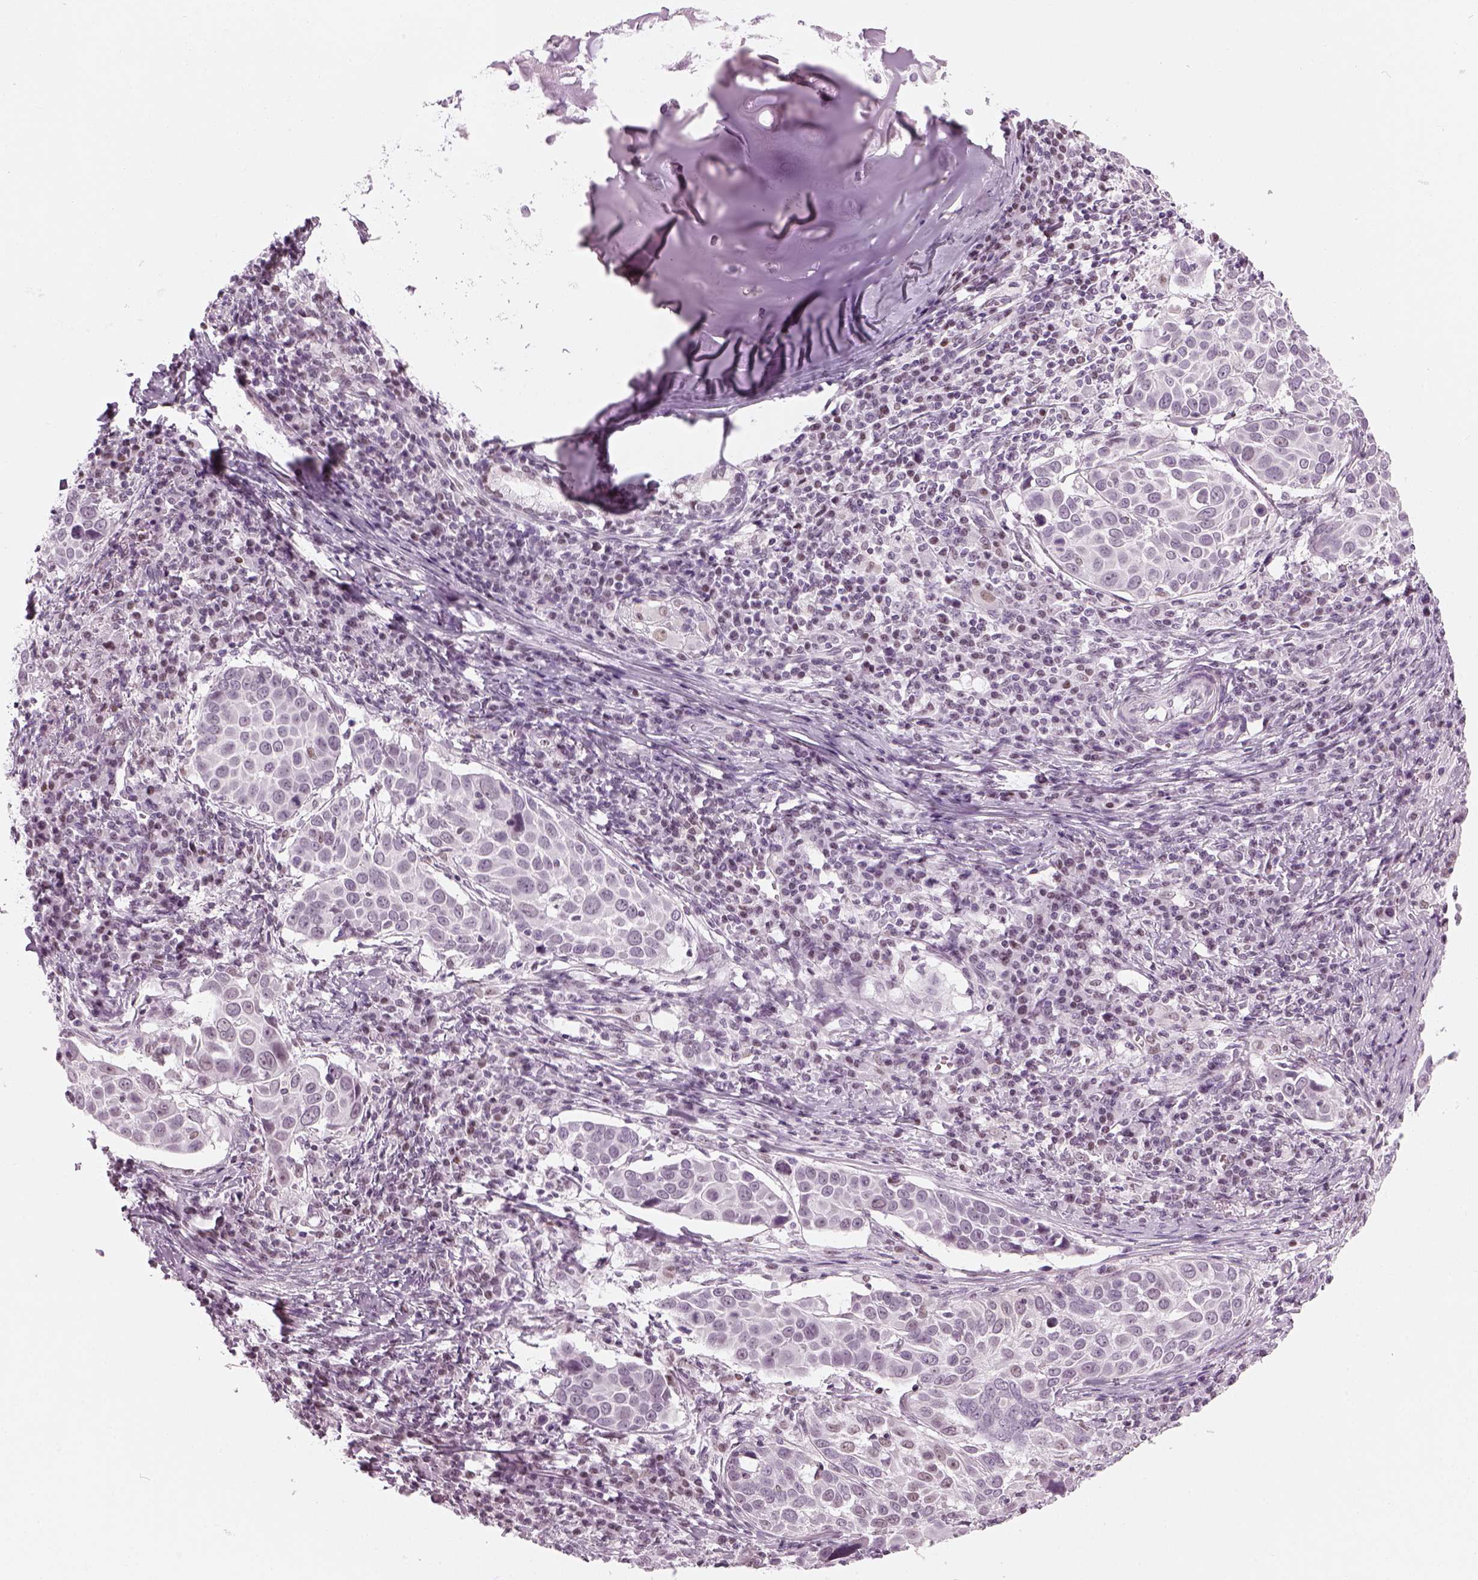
{"staining": {"intensity": "negative", "quantity": "none", "location": "none"}, "tissue": "lung cancer", "cell_type": "Tumor cells", "image_type": "cancer", "snomed": [{"axis": "morphology", "description": "Squamous cell carcinoma, NOS"}, {"axis": "topography", "description": "Lung"}], "caption": "DAB (3,3'-diaminobenzidine) immunohistochemical staining of lung cancer reveals no significant positivity in tumor cells.", "gene": "KCNG2", "patient": {"sex": "male", "age": 57}}